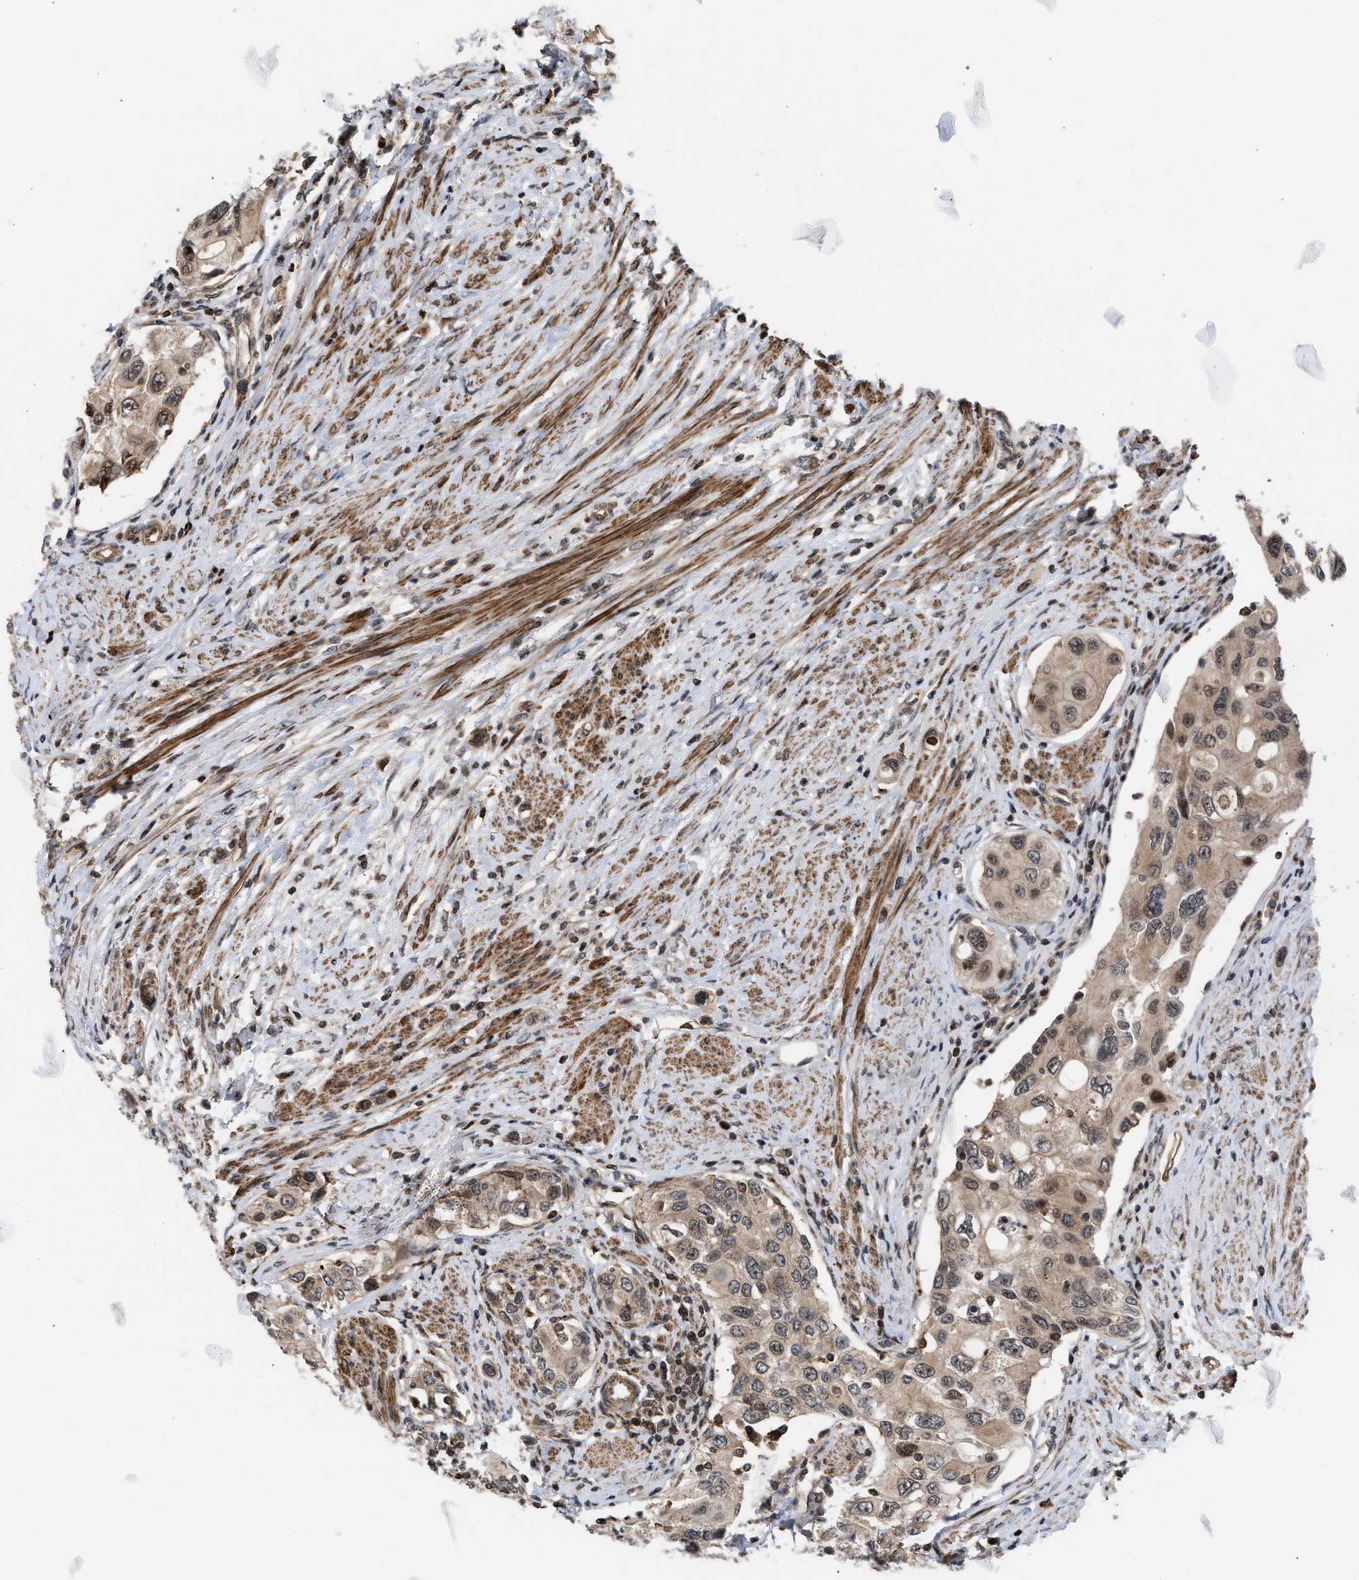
{"staining": {"intensity": "weak", "quantity": ">75%", "location": "cytoplasmic/membranous,nuclear"}, "tissue": "urothelial cancer", "cell_type": "Tumor cells", "image_type": "cancer", "snomed": [{"axis": "morphology", "description": "Urothelial carcinoma, High grade"}, {"axis": "topography", "description": "Urinary bladder"}], "caption": "Immunohistochemistry of human high-grade urothelial carcinoma demonstrates low levels of weak cytoplasmic/membranous and nuclear expression in approximately >75% of tumor cells.", "gene": "STAU2", "patient": {"sex": "female", "age": 56}}